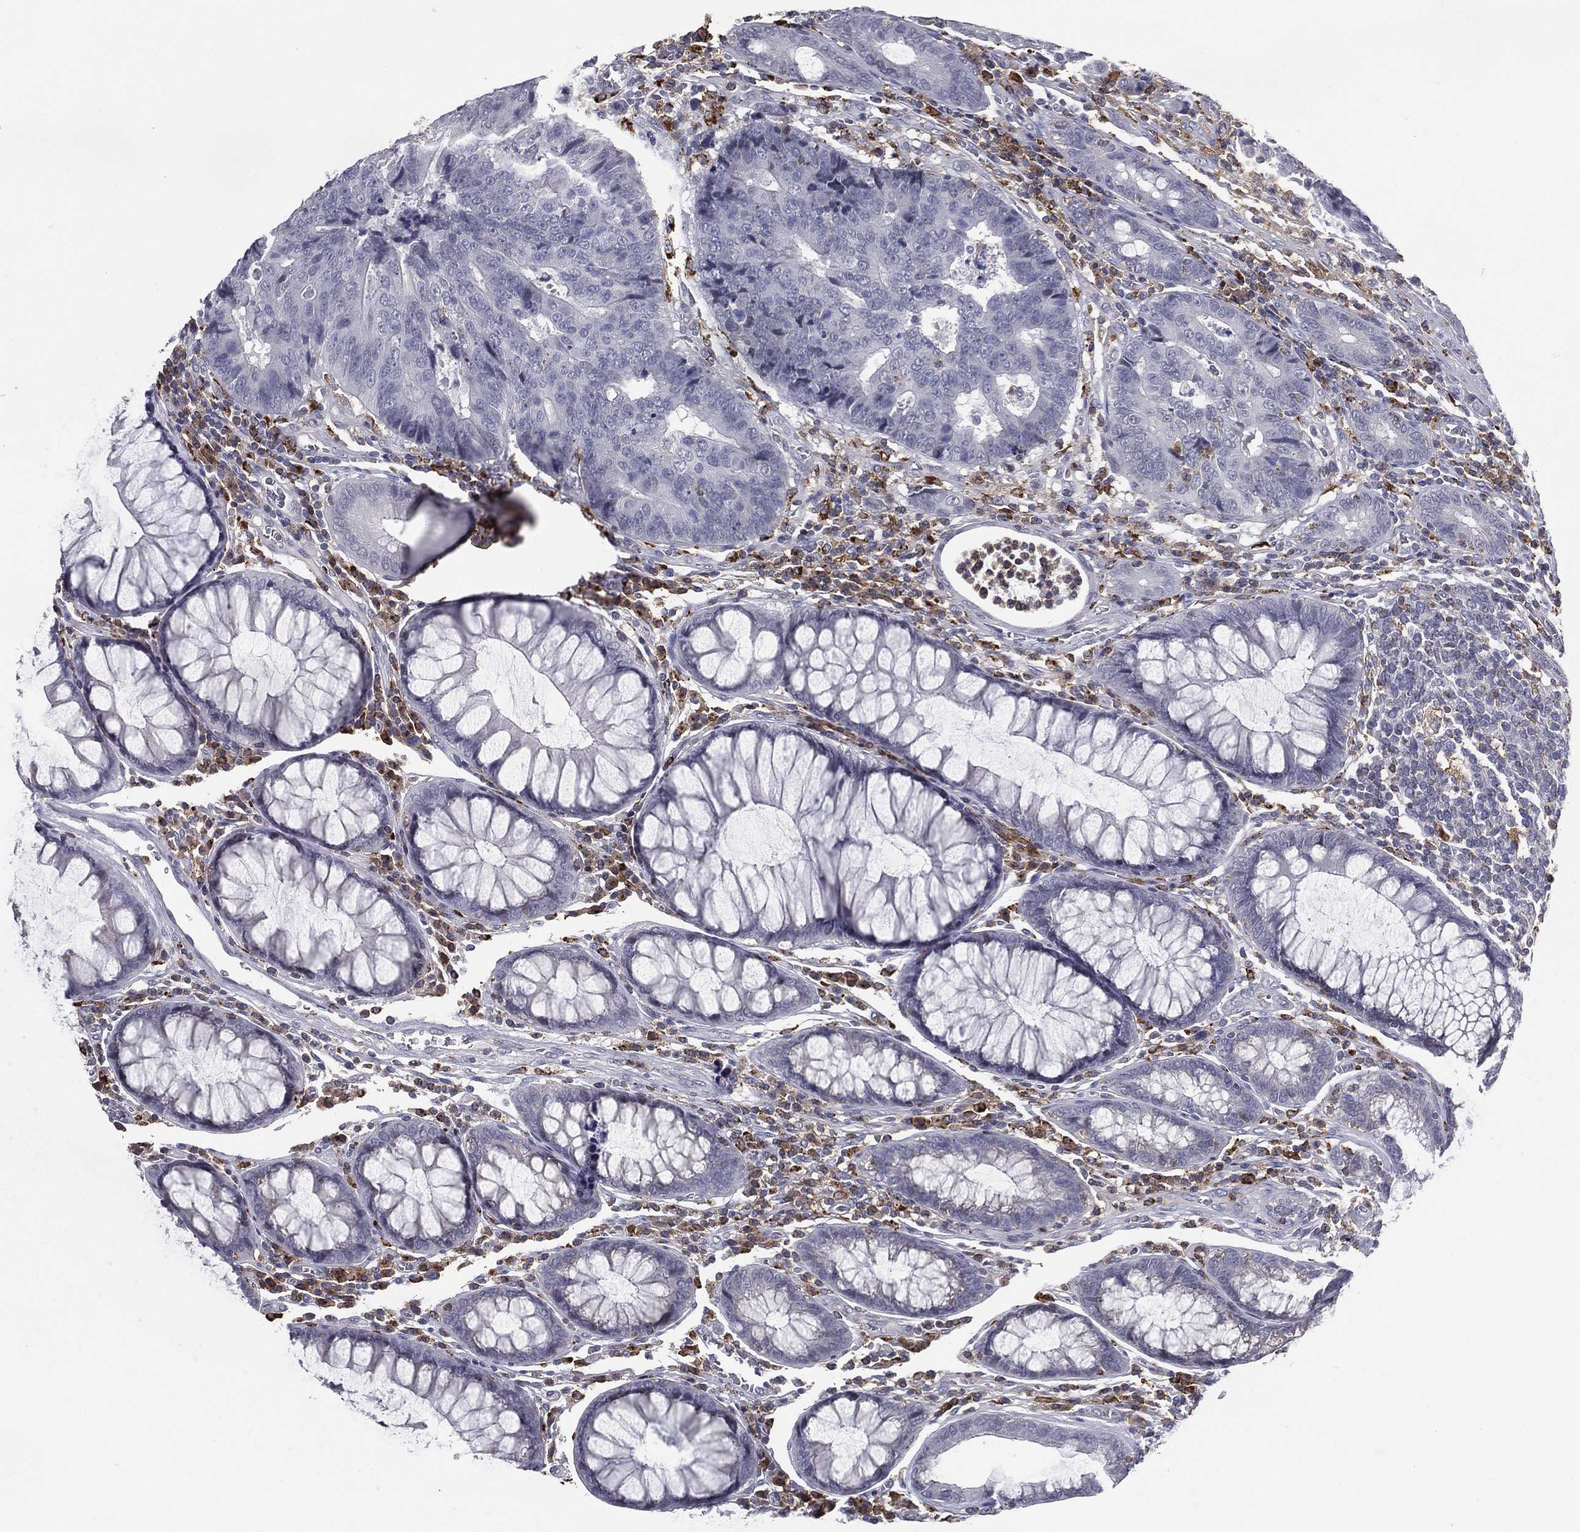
{"staining": {"intensity": "negative", "quantity": "none", "location": "none"}, "tissue": "colorectal cancer", "cell_type": "Tumor cells", "image_type": "cancer", "snomed": [{"axis": "morphology", "description": "Adenocarcinoma, NOS"}, {"axis": "topography", "description": "Colon"}], "caption": "IHC photomicrograph of neoplastic tissue: human colorectal cancer stained with DAB (3,3'-diaminobenzidine) reveals no significant protein positivity in tumor cells.", "gene": "EVI2B", "patient": {"sex": "female", "age": 48}}